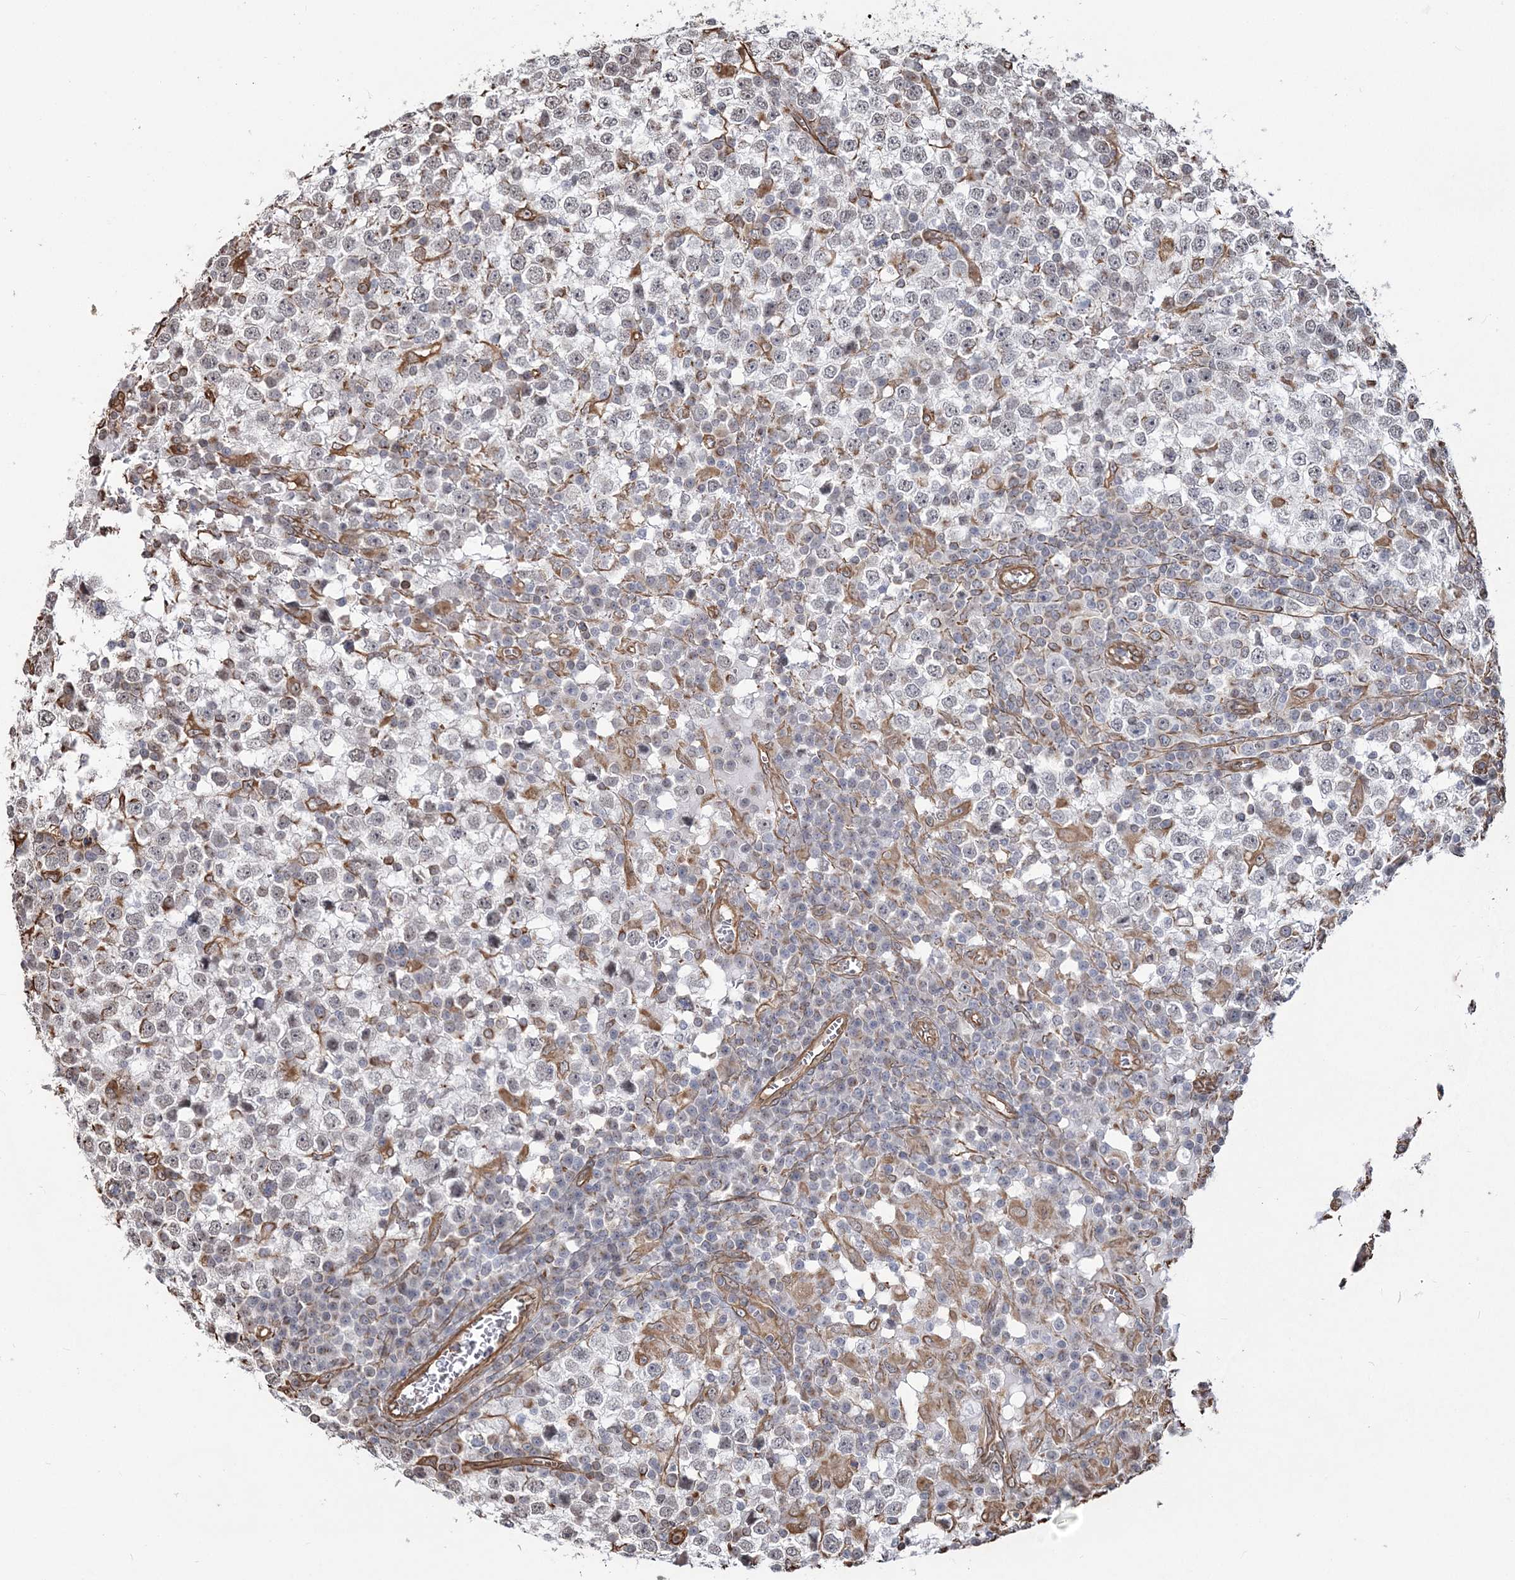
{"staining": {"intensity": "weak", "quantity": "<25%", "location": "cytoplasmic/membranous,nuclear"}, "tissue": "testis cancer", "cell_type": "Tumor cells", "image_type": "cancer", "snomed": [{"axis": "morphology", "description": "Seminoma, NOS"}, {"axis": "topography", "description": "Testis"}], "caption": "High power microscopy histopathology image of an immunohistochemistry photomicrograph of testis seminoma, revealing no significant positivity in tumor cells.", "gene": "ATP11B", "patient": {"sex": "male", "age": 65}}